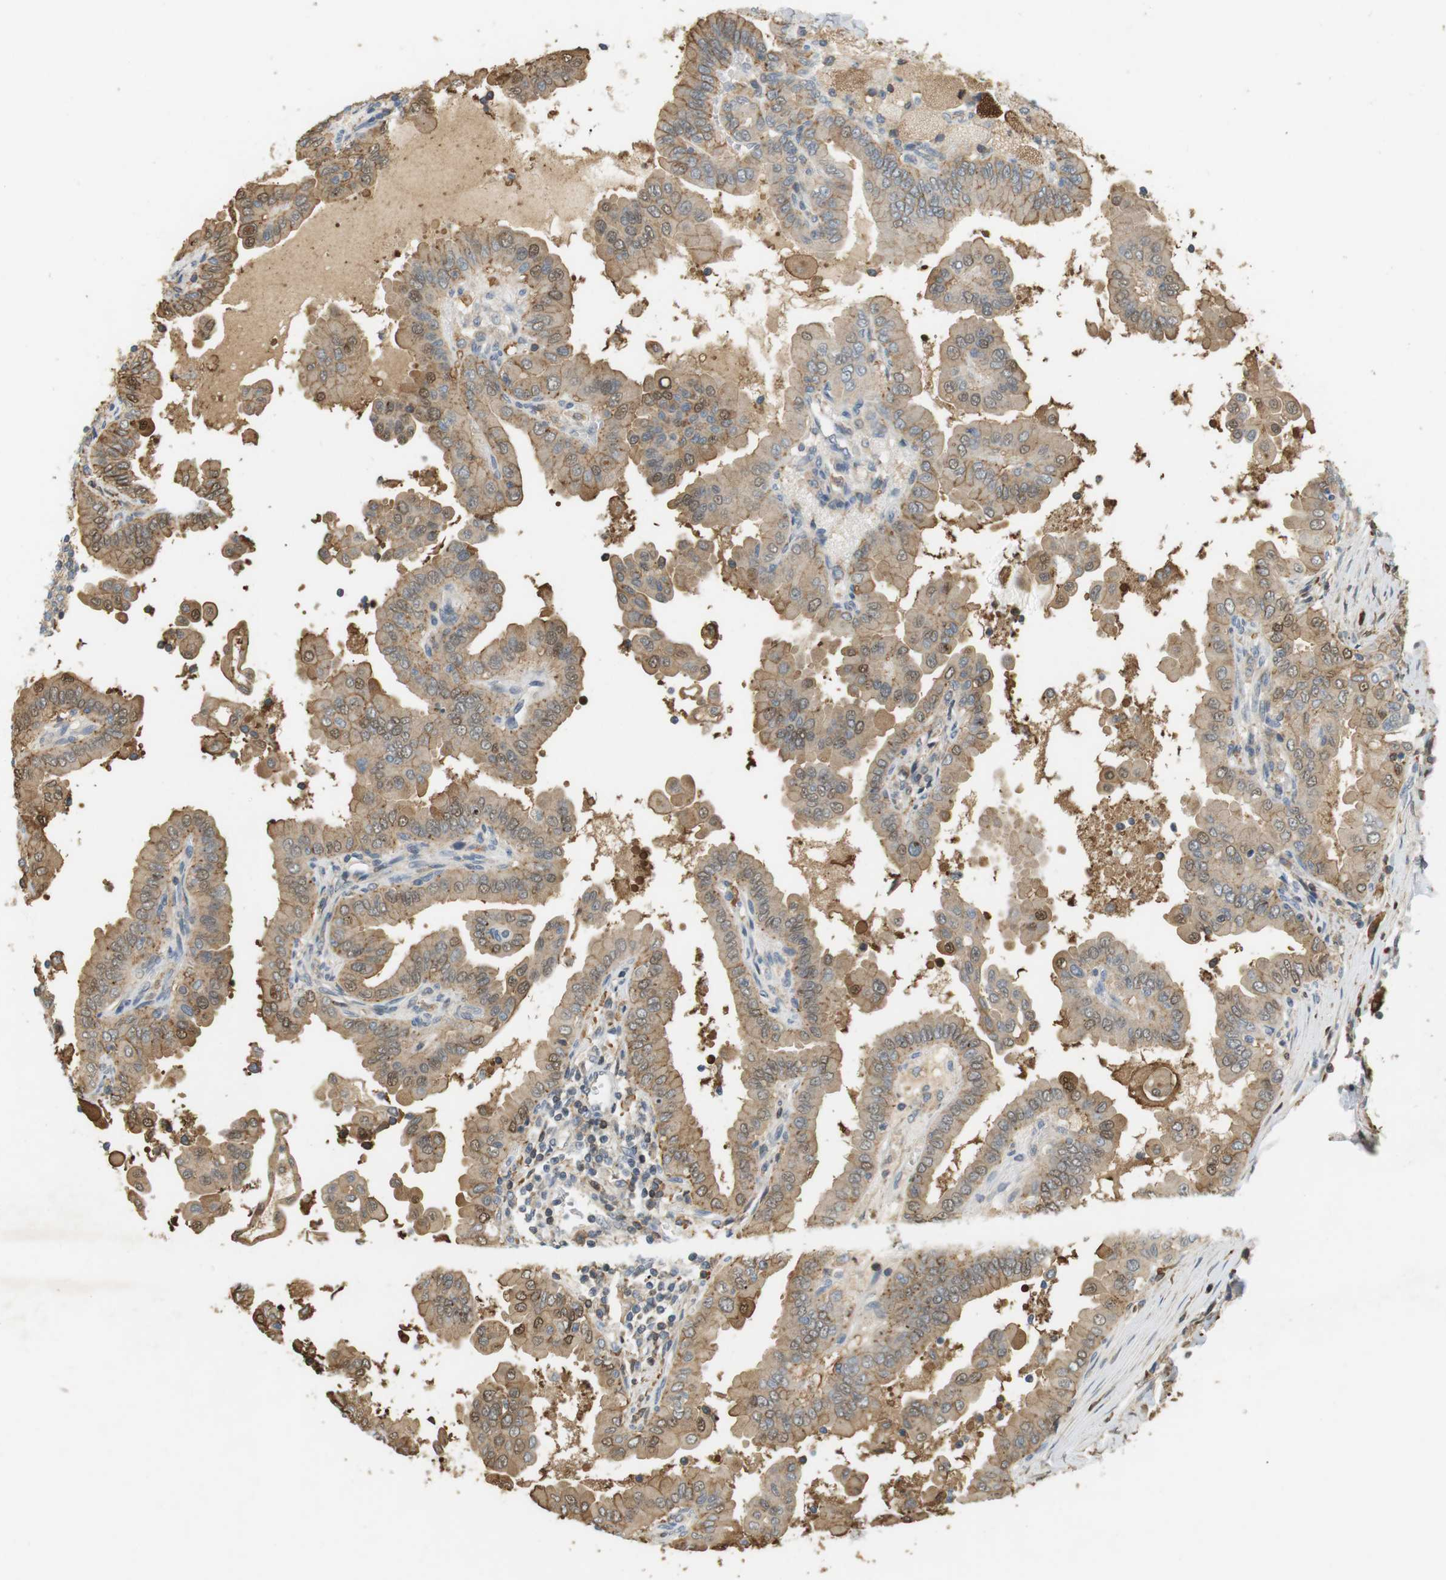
{"staining": {"intensity": "moderate", "quantity": ">75%", "location": "cytoplasmic/membranous,nuclear"}, "tissue": "thyroid cancer", "cell_type": "Tumor cells", "image_type": "cancer", "snomed": [{"axis": "morphology", "description": "Papillary adenocarcinoma, NOS"}, {"axis": "topography", "description": "Thyroid gland"}], "caption": "Immunohistochemical staining of papillary adenocarcinoma (thyroid) displays medium levels of moderate cytoplasmic/membranous and nuclear positivity in approximately >75% of tumor cells. The protein is stained brown, and the nuclei are stained in blue (DAB (3,3'-diaminobenzidine) IHC with brightfield microscopy, high magnification).", "gene": "P2RY1", "patient": {"sex": "male", "age": 33}}